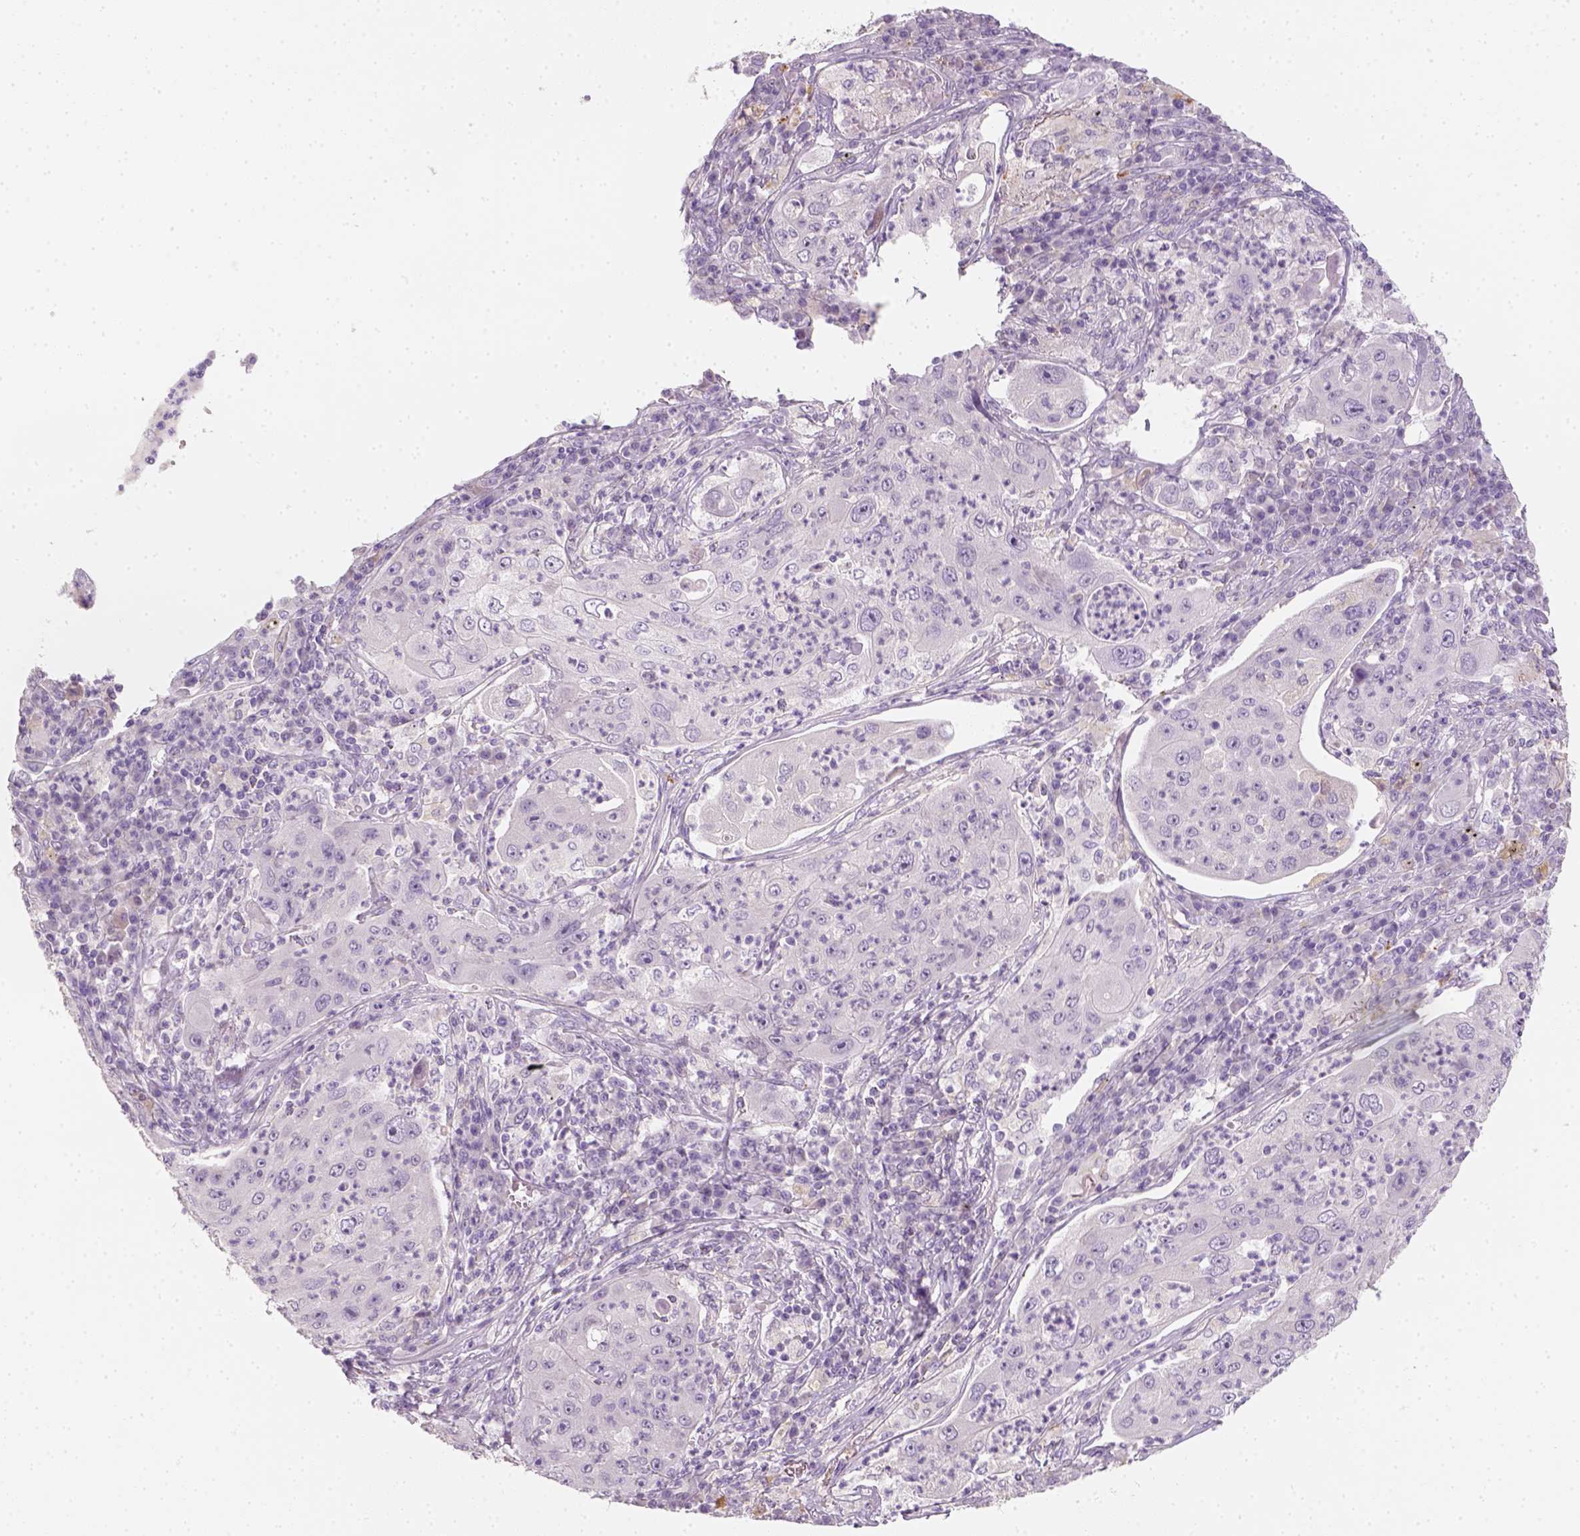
{"staining": {"intensity": "negative", "quantity": "none", "location": "none"}, "tissue": "lung cancer", "cell_type": "Tumor cells", "image_type": "cancer", "snomed": [{"axis": "morphology", "description": "Squamous cell carcinoma, NOS"}, {"axis": "topography", "description": "Lung"}], "caption": "This is a photomicrograph of IHC staining of squamous cell carcinoma (lung), which shows no positivity in tumor cells. (DAB (3,3'-diaminobenzidine) immunohistochemistry with hematoxylin counter stain).", "gene": "FAM163B", "patient": {"sex": "female", "age": 59}}